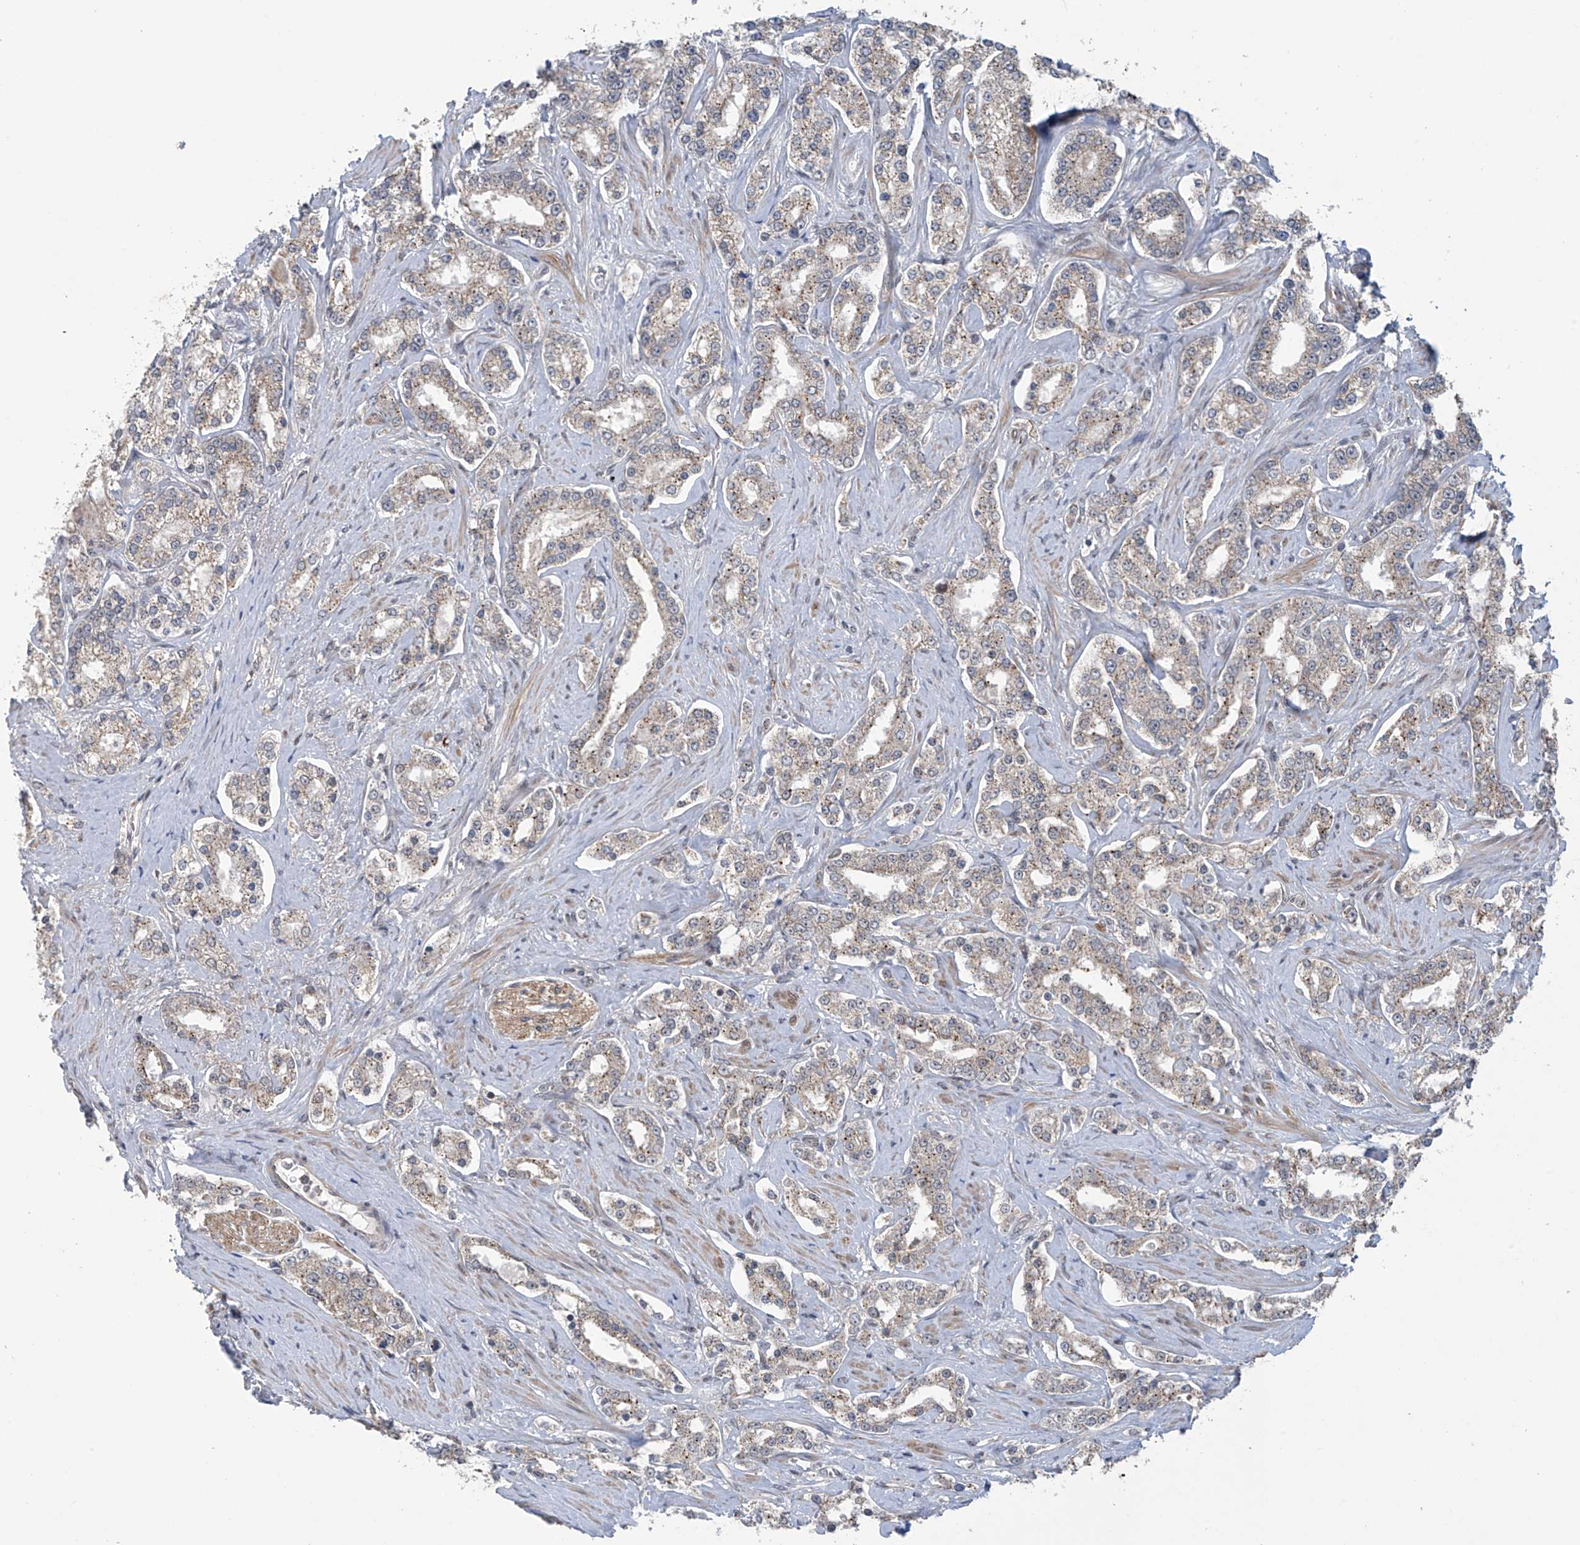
{"staining": {"intensity": "weak", "quantity": "25%-75%", "location": "cytoplasmic/membranous"}, "tissue": "prostate cancer", "cell_type": "Tumor cells", "image_type": "cancer", "snomed": [{"axis": "morphology", "description": "Normal tissue, NOS"}, {"axis": "morphology", "description": "Adenocarcinoma, High grade"}, {"axis": "topography", "description": "Prostate"}], "caption": "Immunohistochemical staining of prostate cancer exhibits weak cytoplasmic/membranous protein staining in about 25%-75% of tumor cells.", "gene": "ABHD13", "patient": {"sex": "male", "age": 83}}